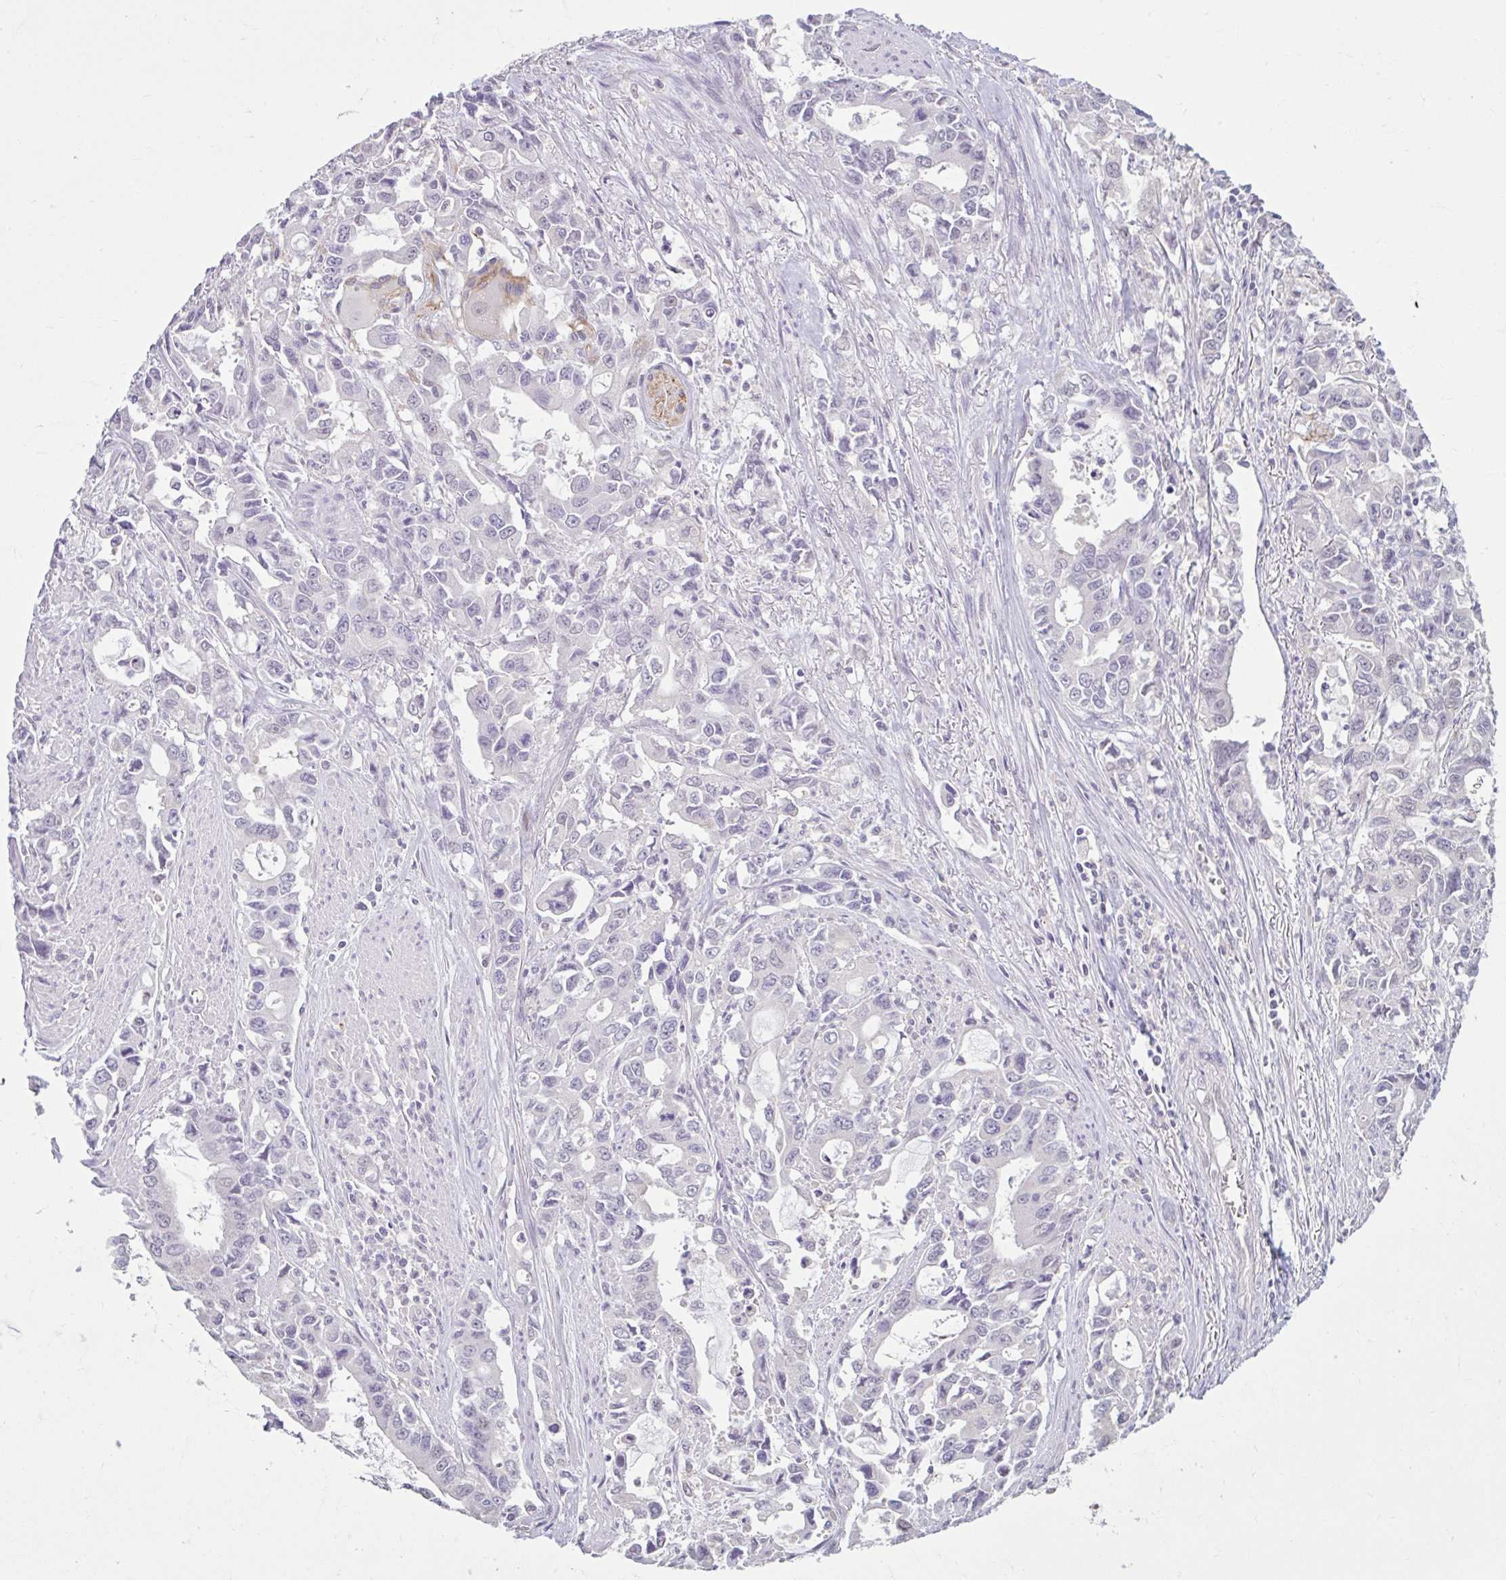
{"staining": {"intensity": "negative", "quantity": "none", "location": "none"}, "tissue": "stomach cancer", "cell_type": "Tumor cells", "image_type": "cancer", "snomed": [{"axis": "morphology", "description": "Adenocarcinoma, NOS"}, {"axis": "topography", "description": "Stomach, upper"}], "caption": "A high-resolution photomicrograph shows immunohistochemistry (IHC) staining of stomach cancer (adenocarcinoma), which exhibits no significant staining in tumor cells. The staining was performed using DAB to visualize the protein expression in brown, while the nuclei were stained in blue with hematoxylin (Magnification: 20x).", "gene": "CDH19", "patient": {"sex": "male", "age": 85}}